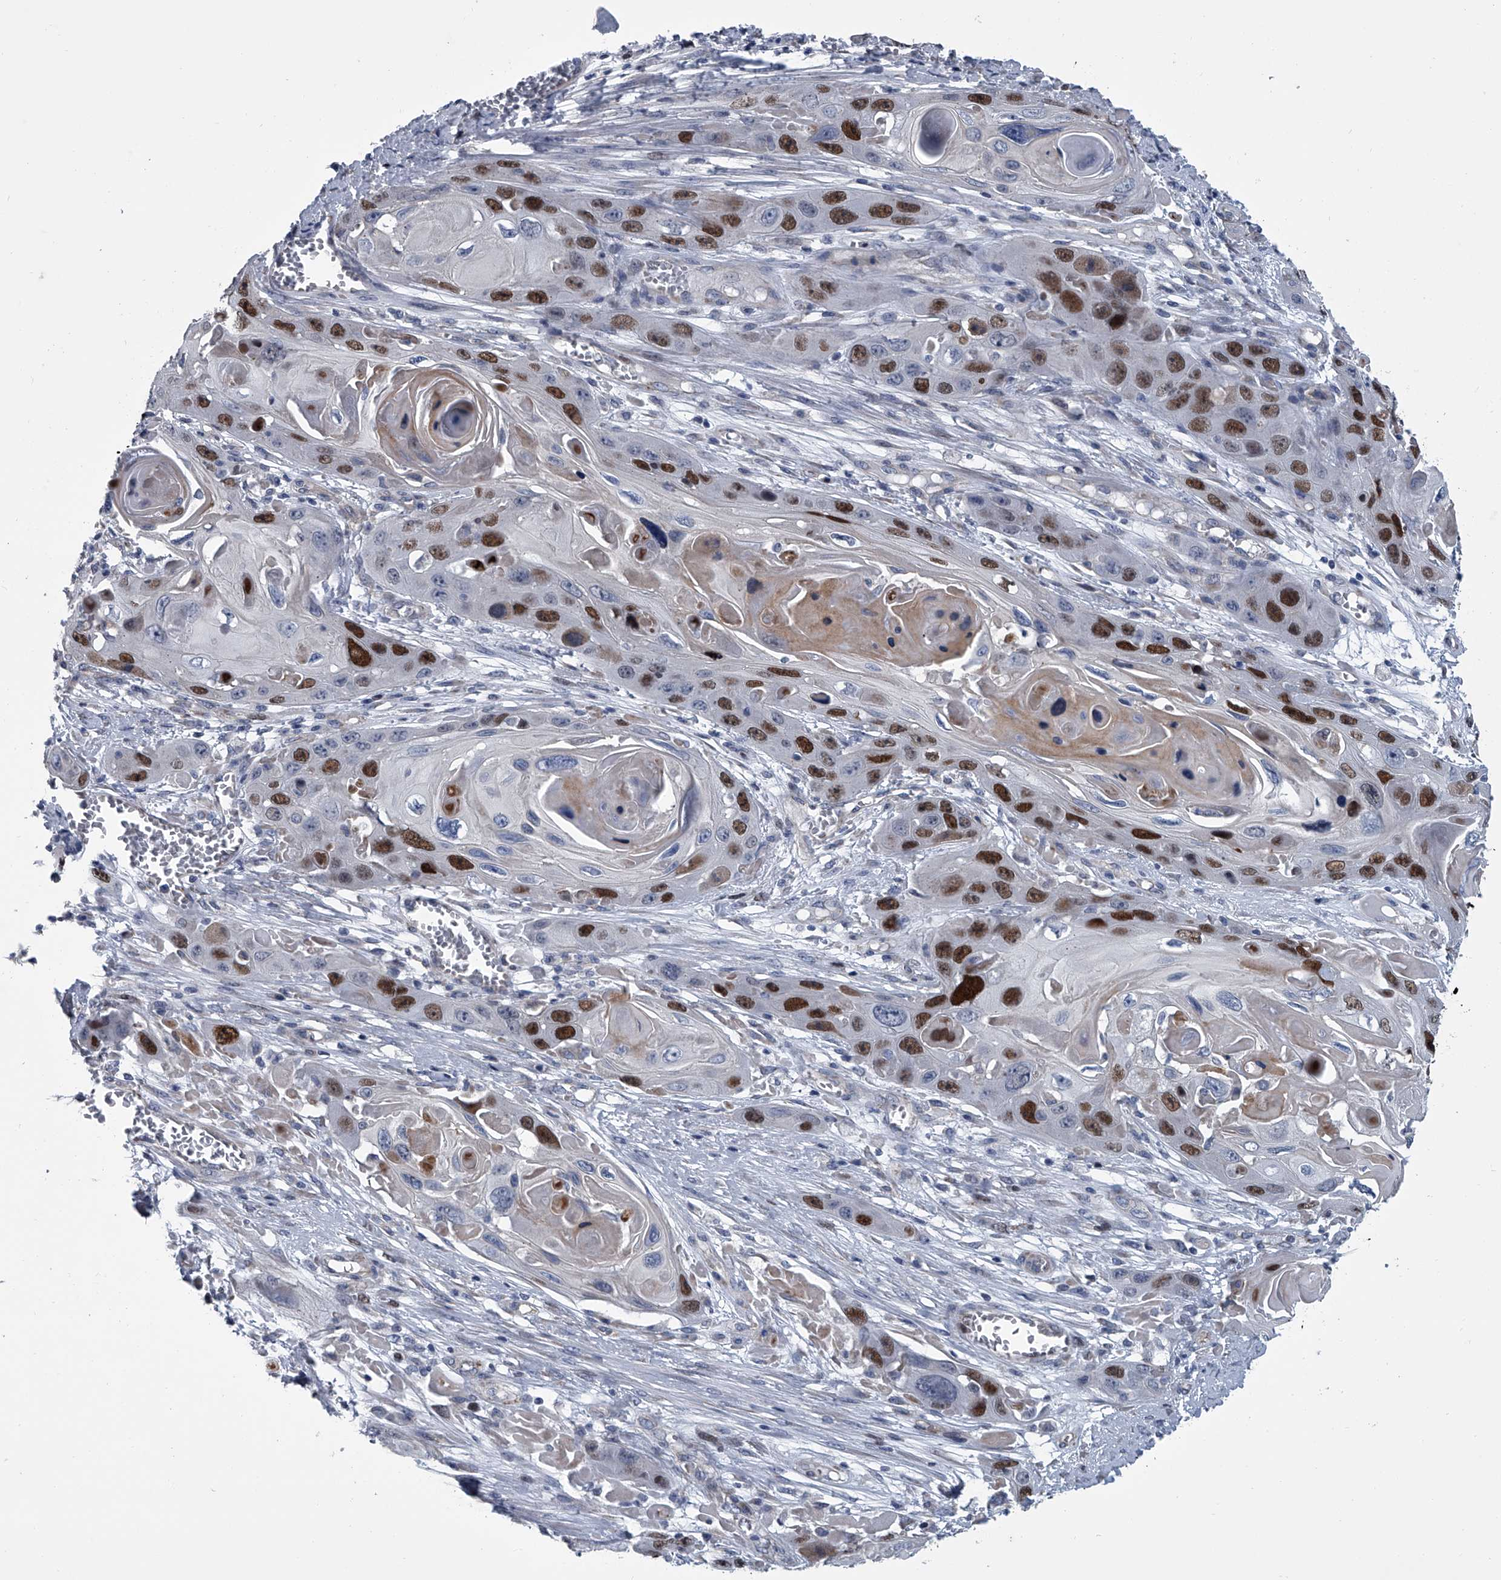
{"staining": {"intensity": "strong", "quantity": ">75%", "location": "nuclear"}, "tissue": "skin cancer", "cell_type": "Tumor cells", "image_type": "cancer", "snomed": [{"axis": "morphology", "description": "Squamous cell carcinoma, NOS"}, {"axis": "topography", "description": "Skin"}], "caption": "Protein staining of skin cancer (squamous cell carcinoma) tissue displays strong nuclear positivity in approximately >75% of tumor cells. (IHC, brightfield microscopy, high magnification).", "gene": "ABCG1", "patient": {"sex": "male", "age": 55}}